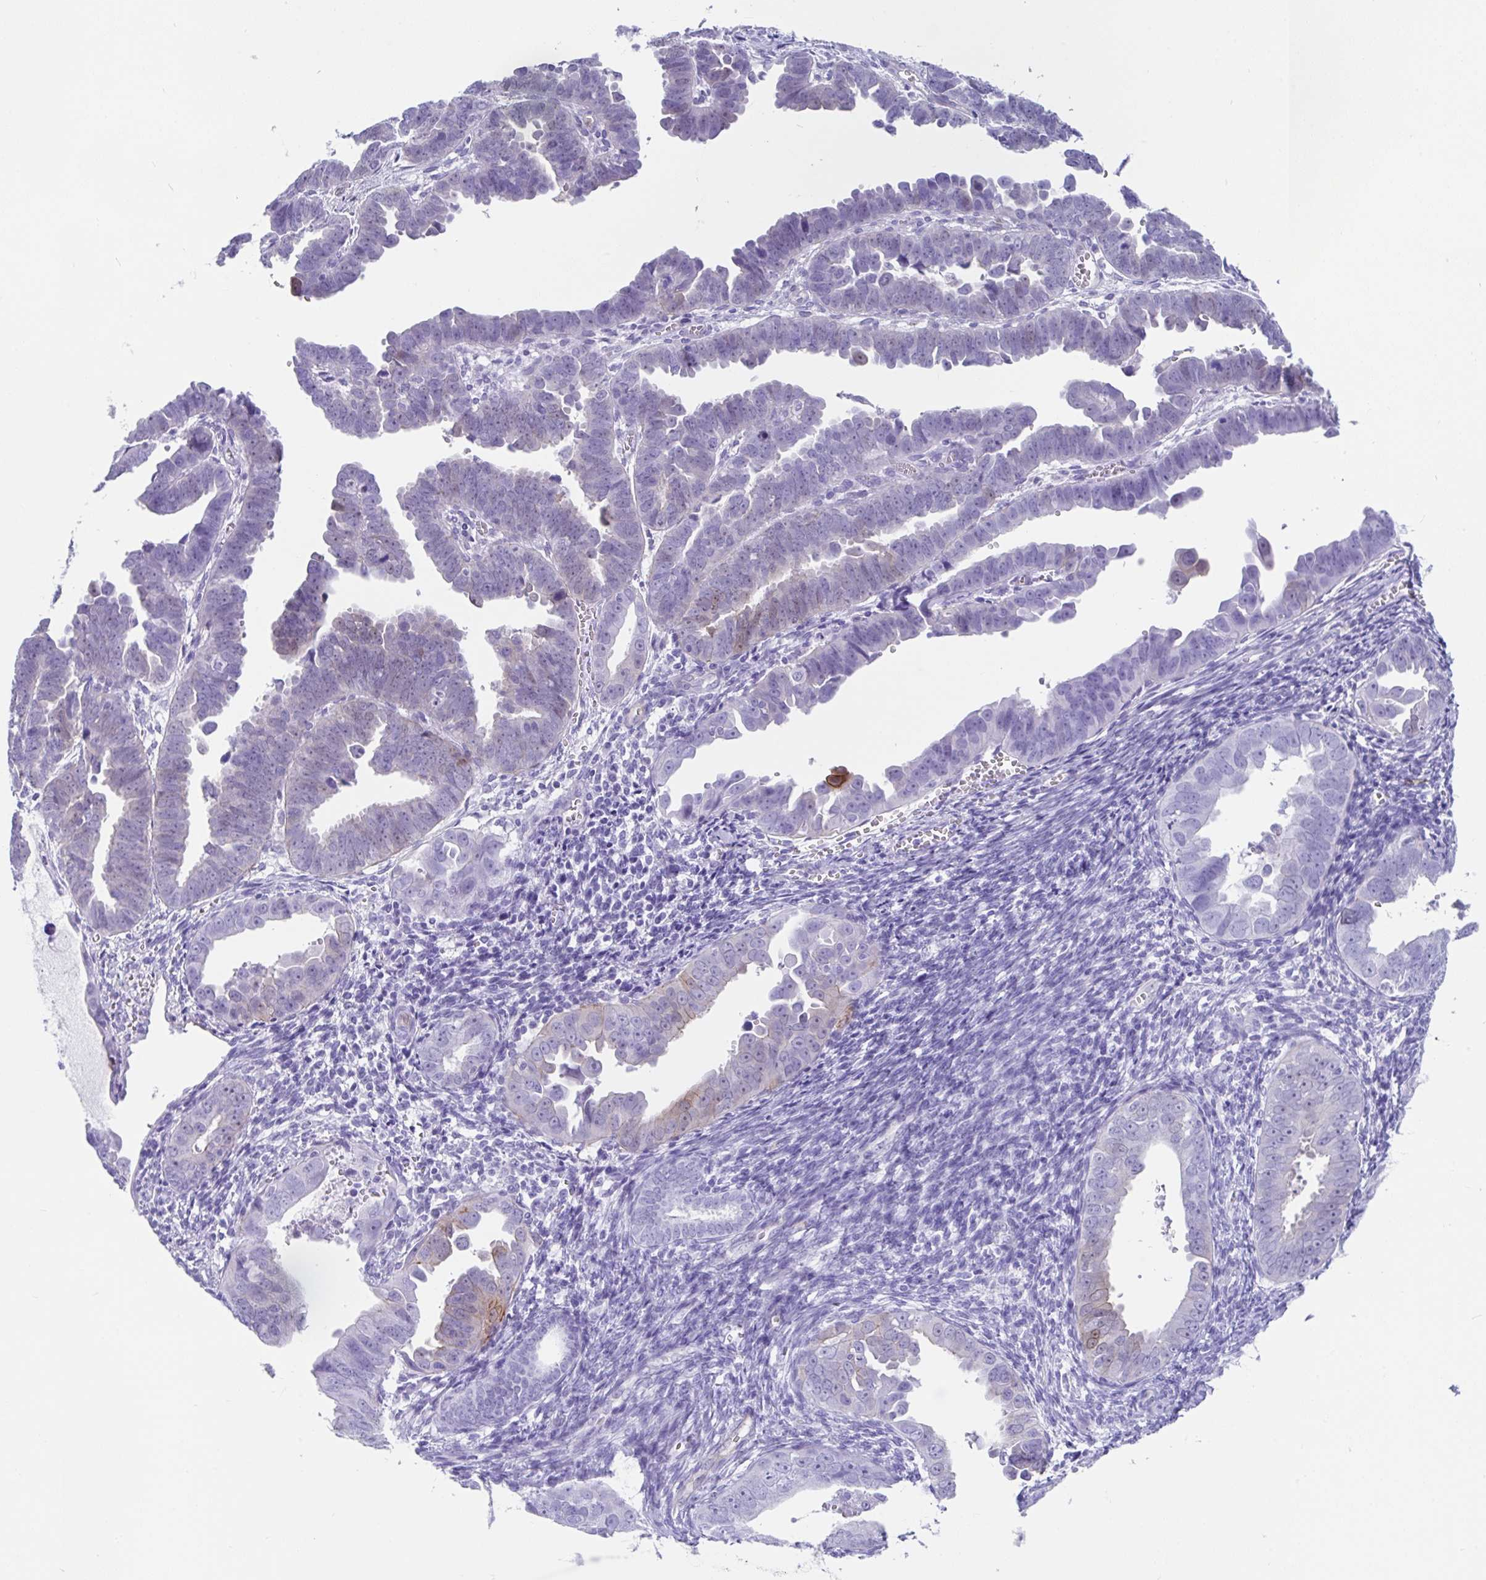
{"staining": {"intensity": "negative", "quantity": "none", "location": "none"}, "tissue": "endometrial cancer", "cell_type": "Tumor cells", "image_type": "cancer", "snomed": [{"axis": "morphology", "description": "Adenocarcinoma, NOS"}, {"axis": "topography", "description": "Endometrium"}], "caption": "Immunohistochemical staining of adenocarcinoma (endometrial) exhibits no significant positivity in tumor cells.", "gene": "FAM107A", "patient": {"sex": "female", "age": 75}}